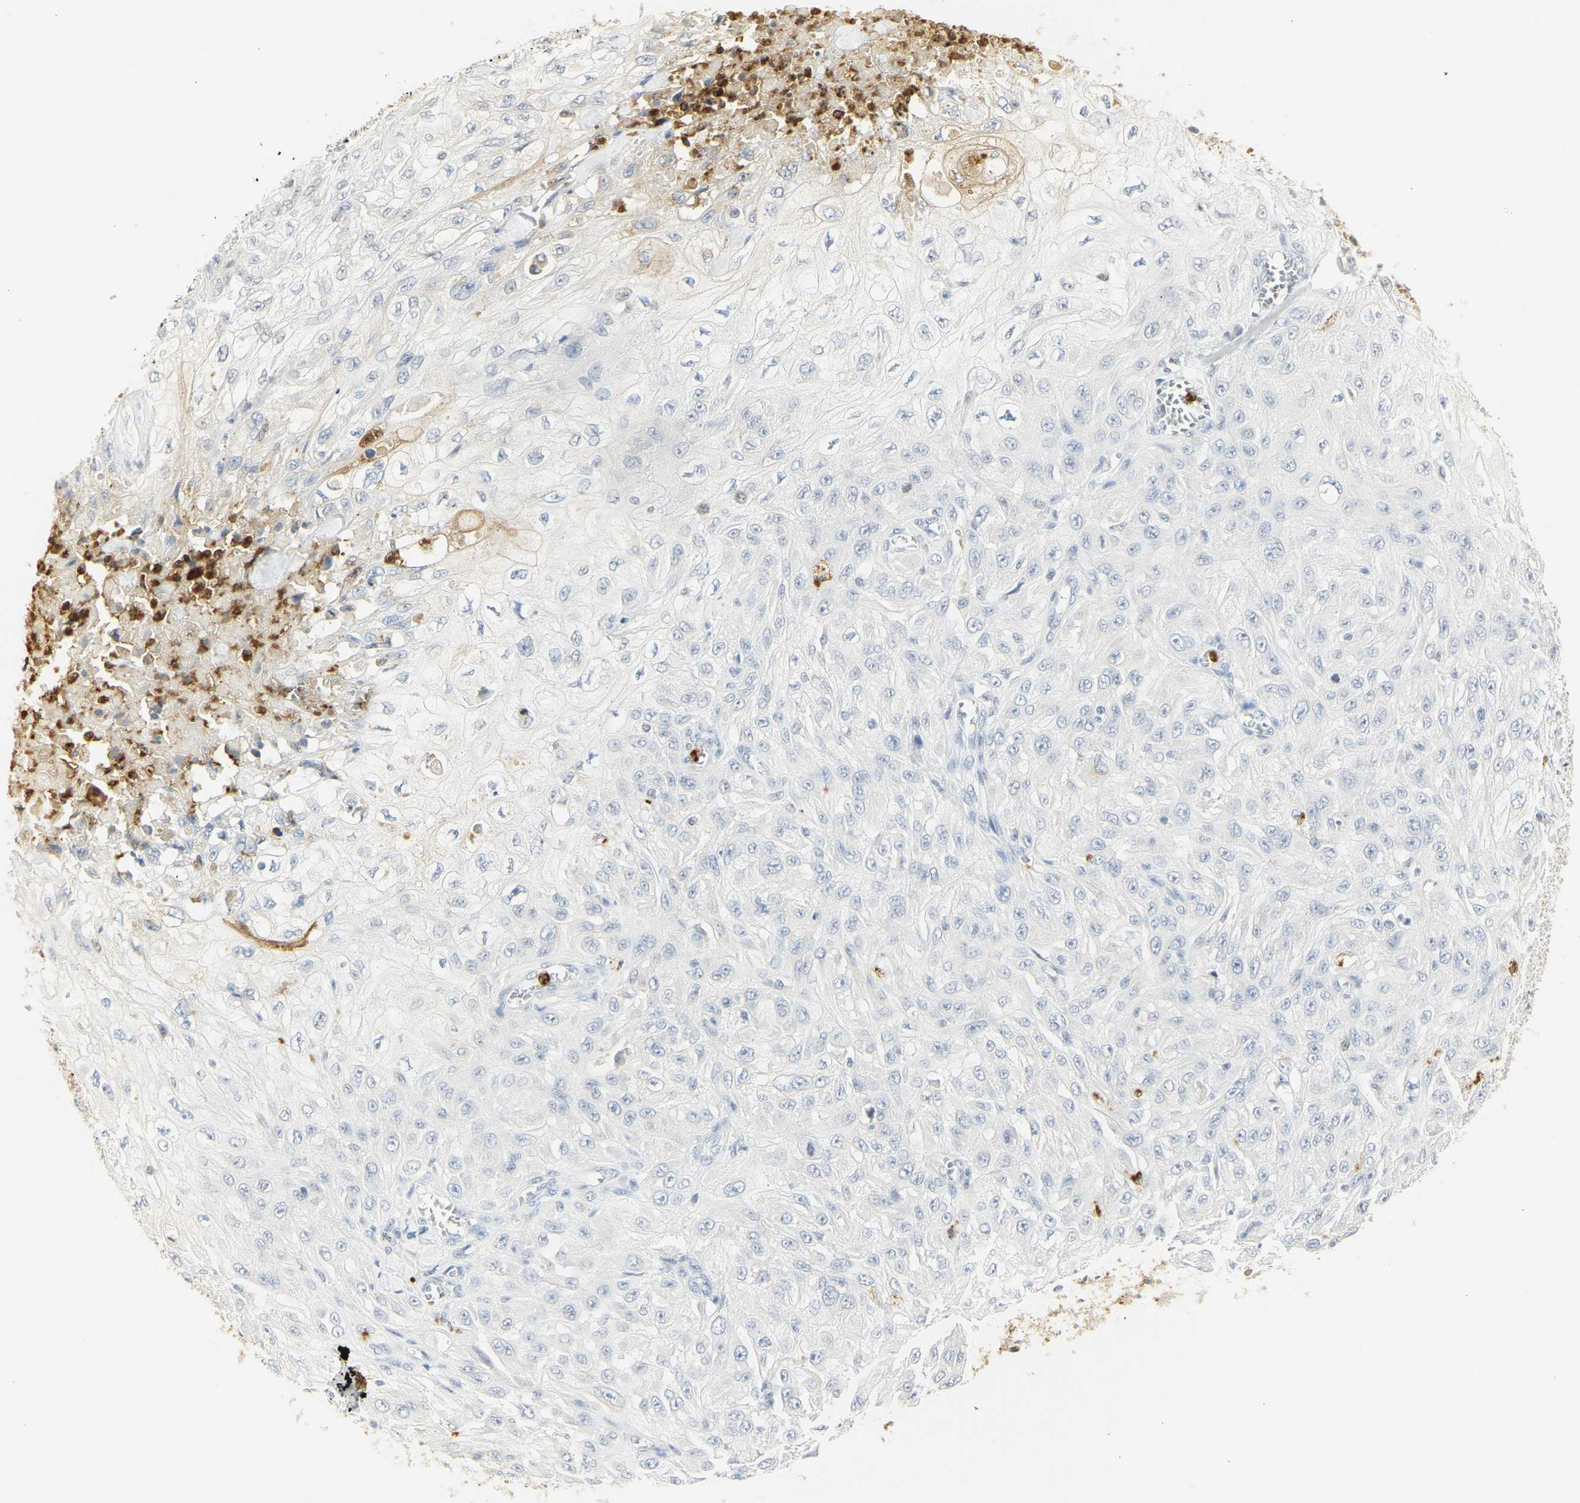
{"staining": {"intensity": "negative", "quantity": "none", "location": "none"}, "tissue": "skin cancer", "cell_type": "Tumor cells", "image_type": "cancer", "snomed": [{"axis": "morphology", "description": "Squamous cell carcinoma, NOS"}, {"axis": "morphology", "description": "Squamous cell carcinoma, metastatic, NOS"}, {"axis": "topography", "description": "Skin"}, {"axis": "topography", "description": "Lymph node"}], "caption": "An immunohistochemistry (IHC) photomicrograph of skin metastatic squamous cell carcinoma is shown. There is no staining in tumor cells of skin metastatic squamous cell carcinoma. (IHC, brightfield microscopy, high magnification).", "gene": "CEACAM5", "patient": {"sex": "male", "age": 75}}